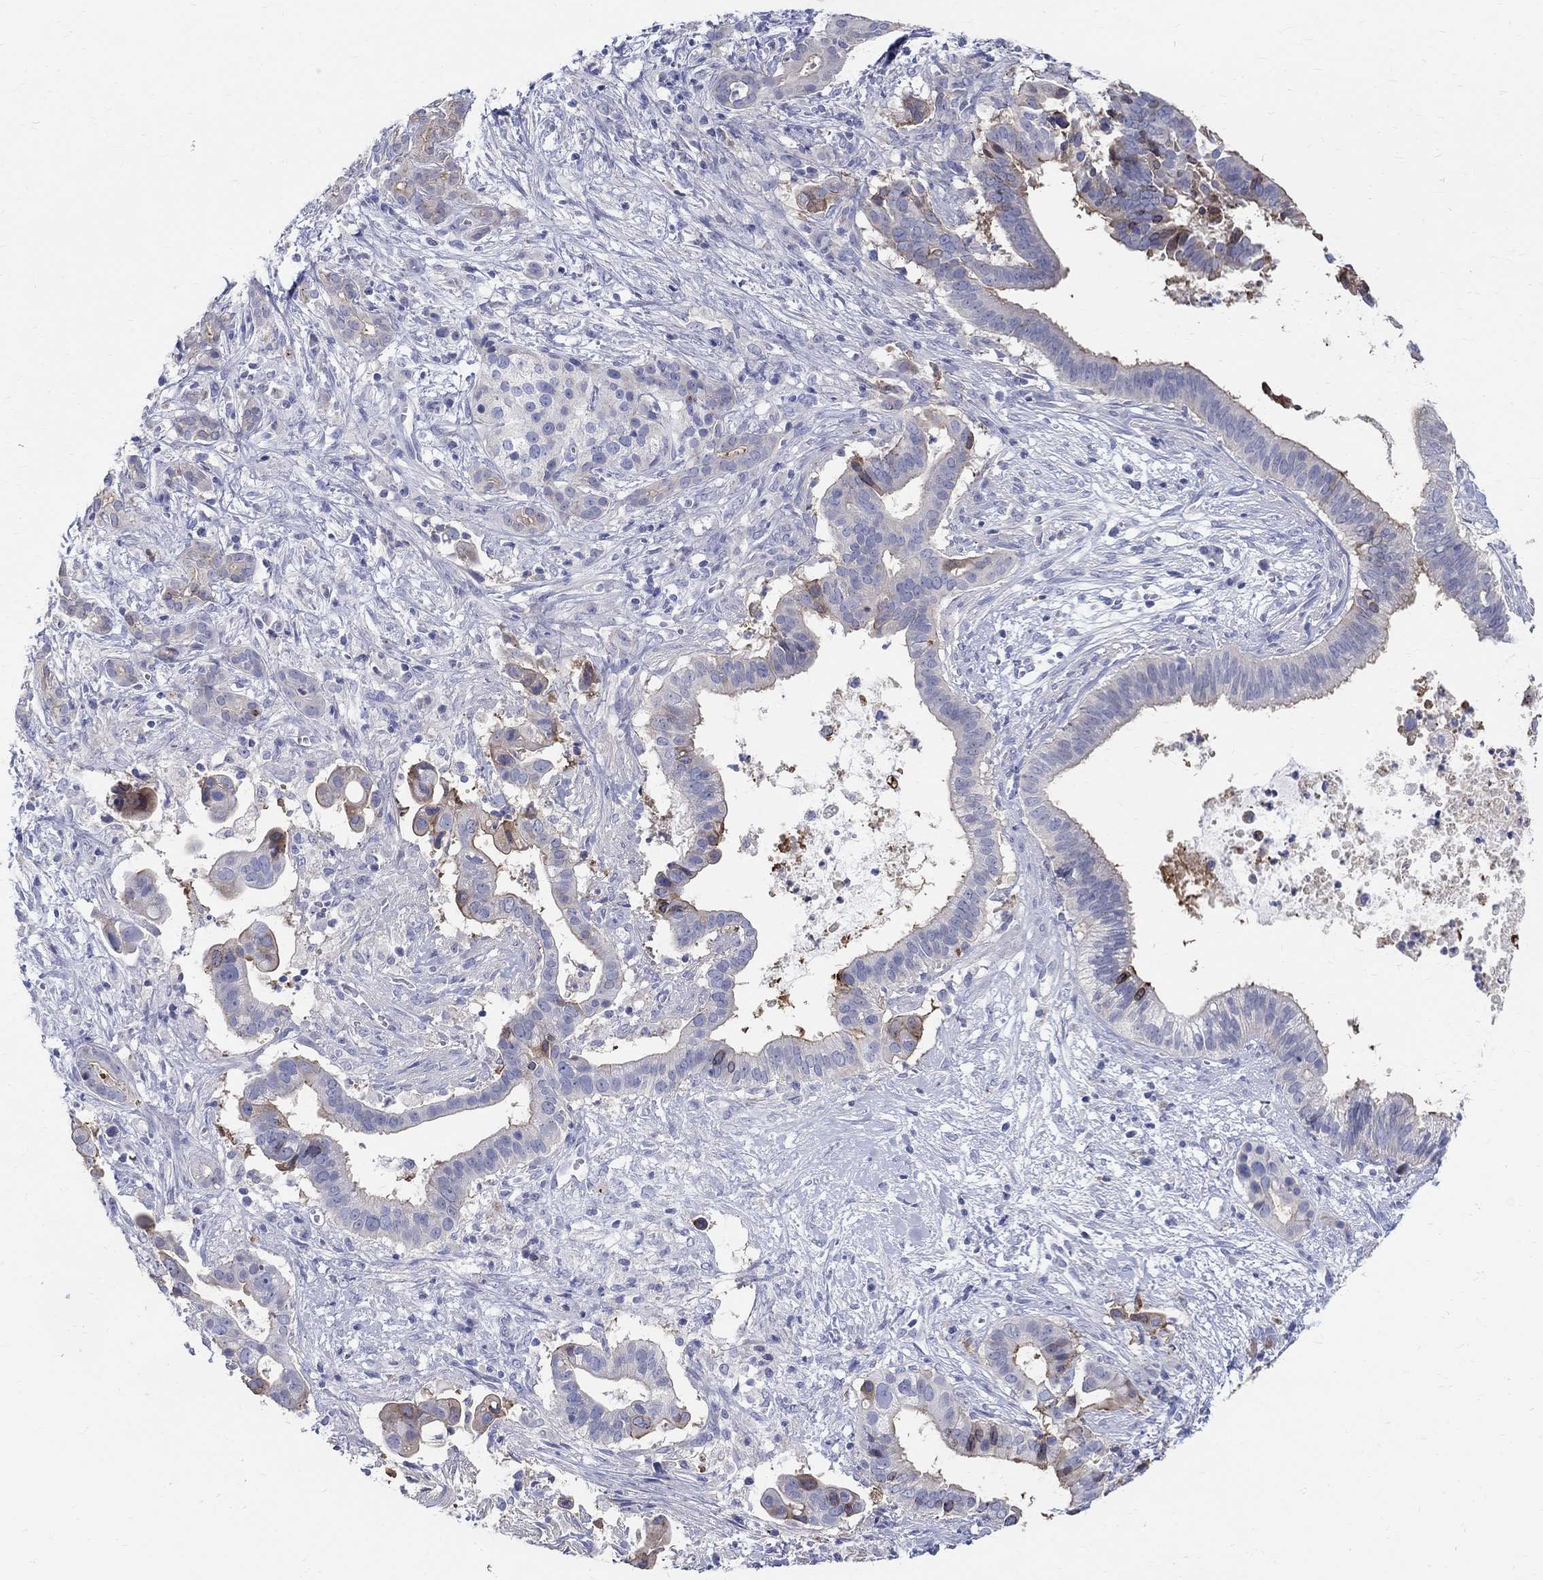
{"staining": {"intensity": "weak", "quantity": "<25%", "location": "cytoplasmic/membranous"}, "tissue": "pancreatic cancer", "cell_type": "Tumor cells", "image_type": "cancer", "snomed": [{"axis": "morphology", "description": "Adenocarcinoma, NOS"}, {"axis": "topography", "description": "Pancreas"}], "caption": "IHC image of neoplastic tissue: adenocarcinoma (pancreatic) stained with DAB exhibits no significant protein staining in tumor cells. Nuclei are stained in blue.", "gene": "SOX2", "patient": {"sex": "male", "age": 61}}